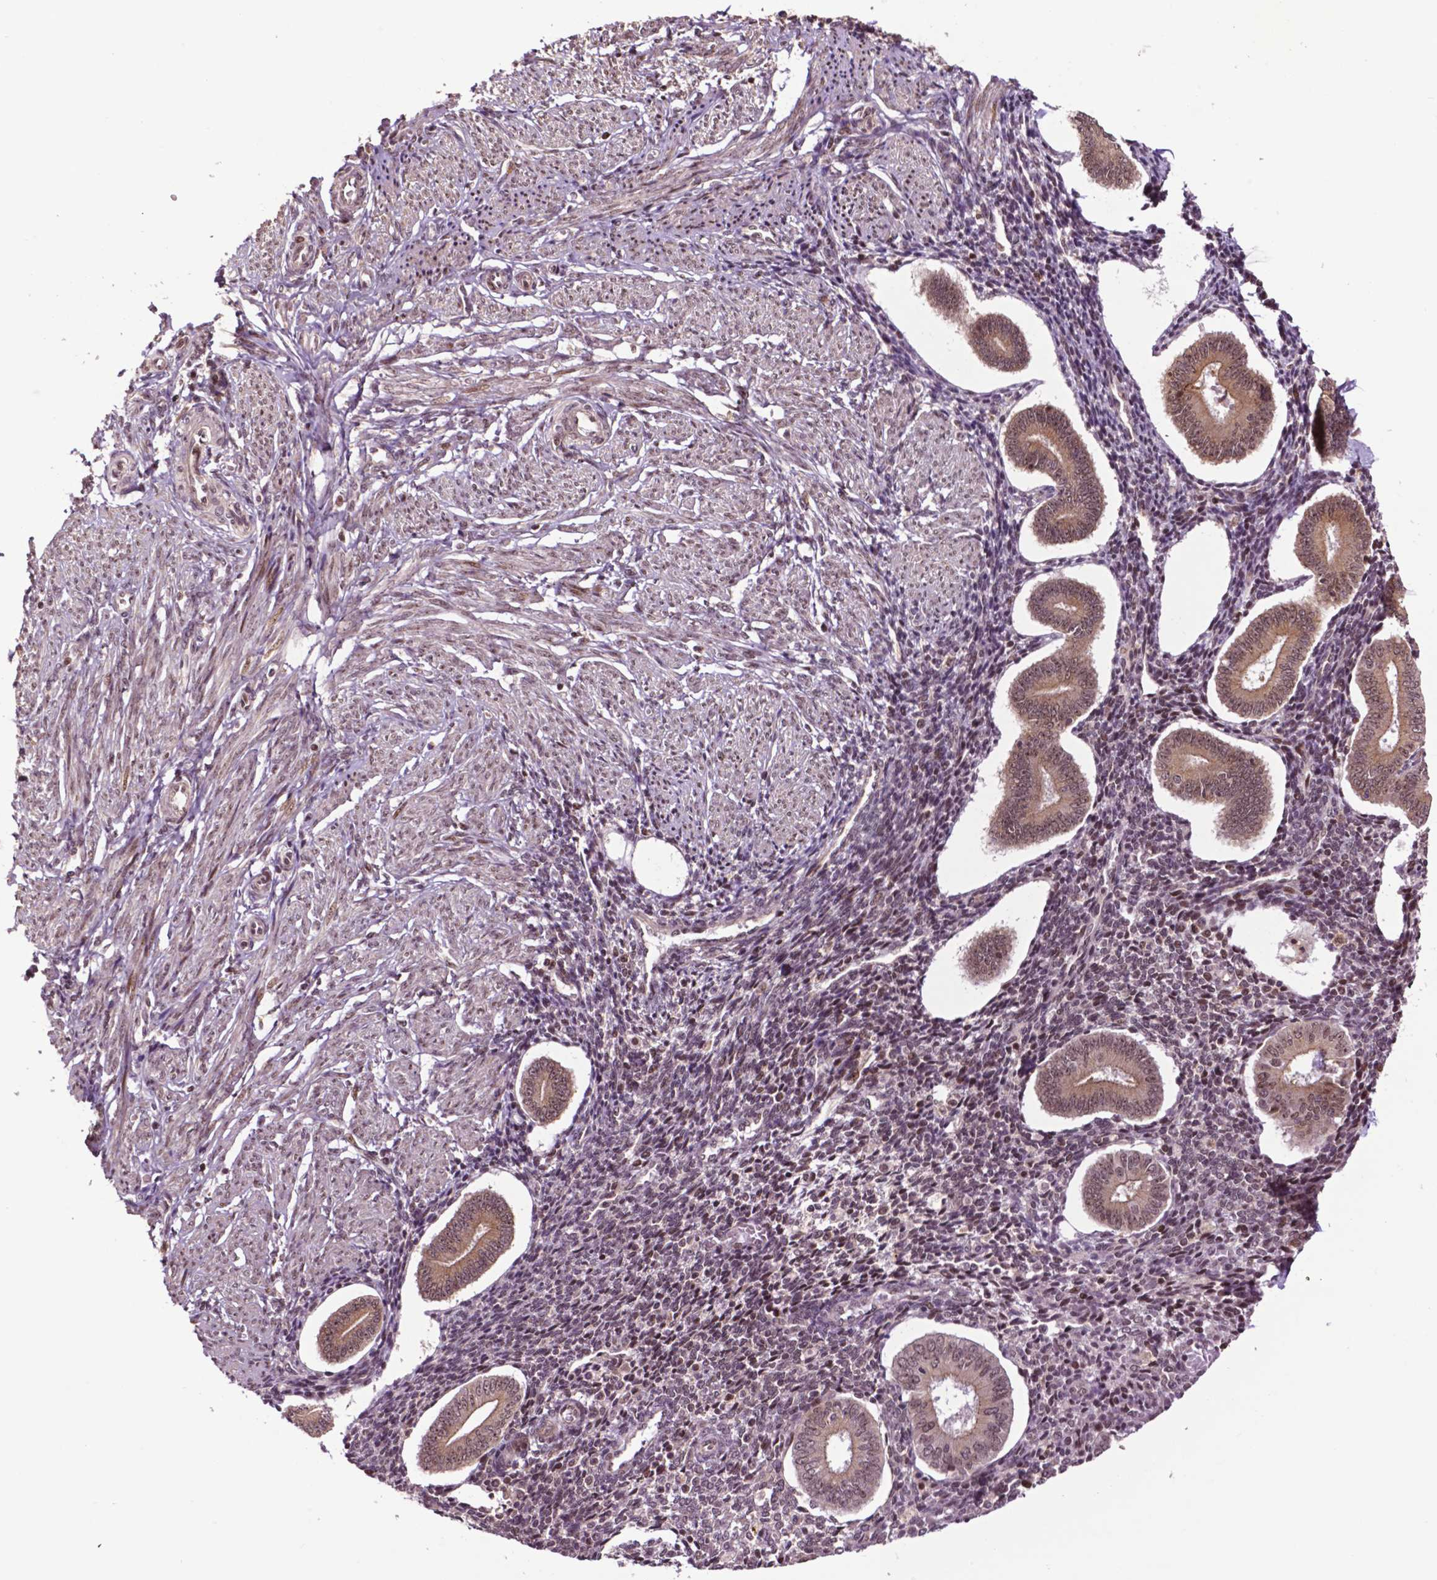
{"staining": {"intensity": "negative", "quantity": "none", "location": "none"}, "tissue": "endometrium", "cell_type": "Cells in endometrial stroma", "image_type": "normal", "snomed": [{"axis": "morphology", "description": "Normal tissue, NOS"}, {"axis": "topography", "description": "Endometrium"}], "caption": "Immunohistochemistry of unremarkable endometrium shows no expression in cells in endometrial stroma.", "gene": "TMX2", "patient": {"sex": "female", "age": 40}}